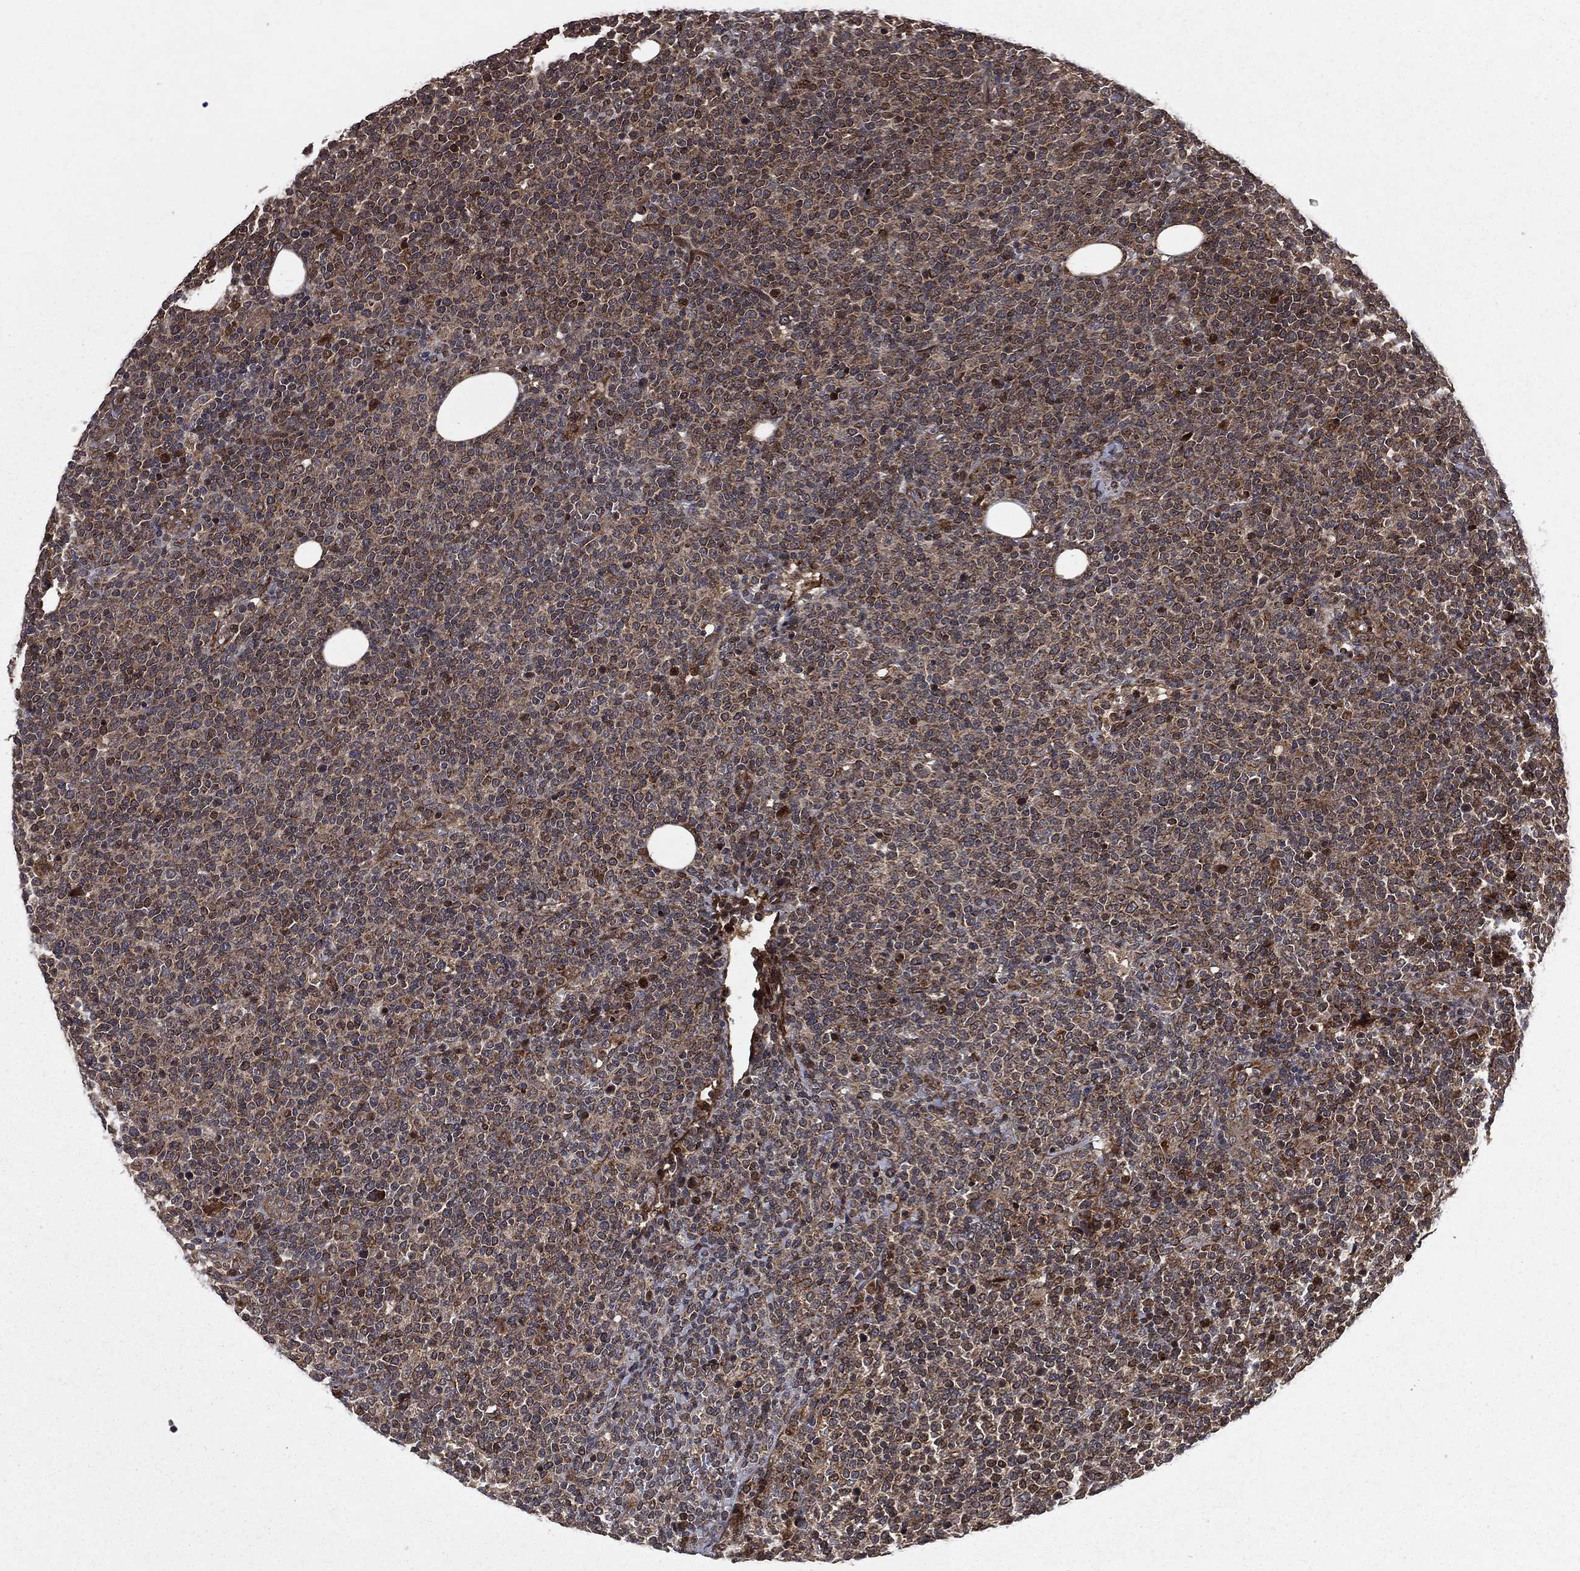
{"staining": {"intensity": "moderate", "quantity": "<25%", "location": "cytoplasmic/membranous,nuclear"}, "tissue": "lymphoma", "cell_type": "Tumor cells", "image_type": "cancer", "snomed": [{"axis": "morphology", "description": "Malignant lymphoma, non-Hodgkin's type, High grade"}, {"axis": "topography", "description": "Lymph node"}], "caption": "Tumor cells exhibit low levels of moderate cytoplasmic/membranous and nuclear expression in about <25% of cells in human malignant lymphoma, non-Hodgkin's type (high-grade). (brown staining indicates protein expression, while blue staining denotes nuclei).", "gene": "LENG8", "patient": {"sex": "male", "age": 61}}